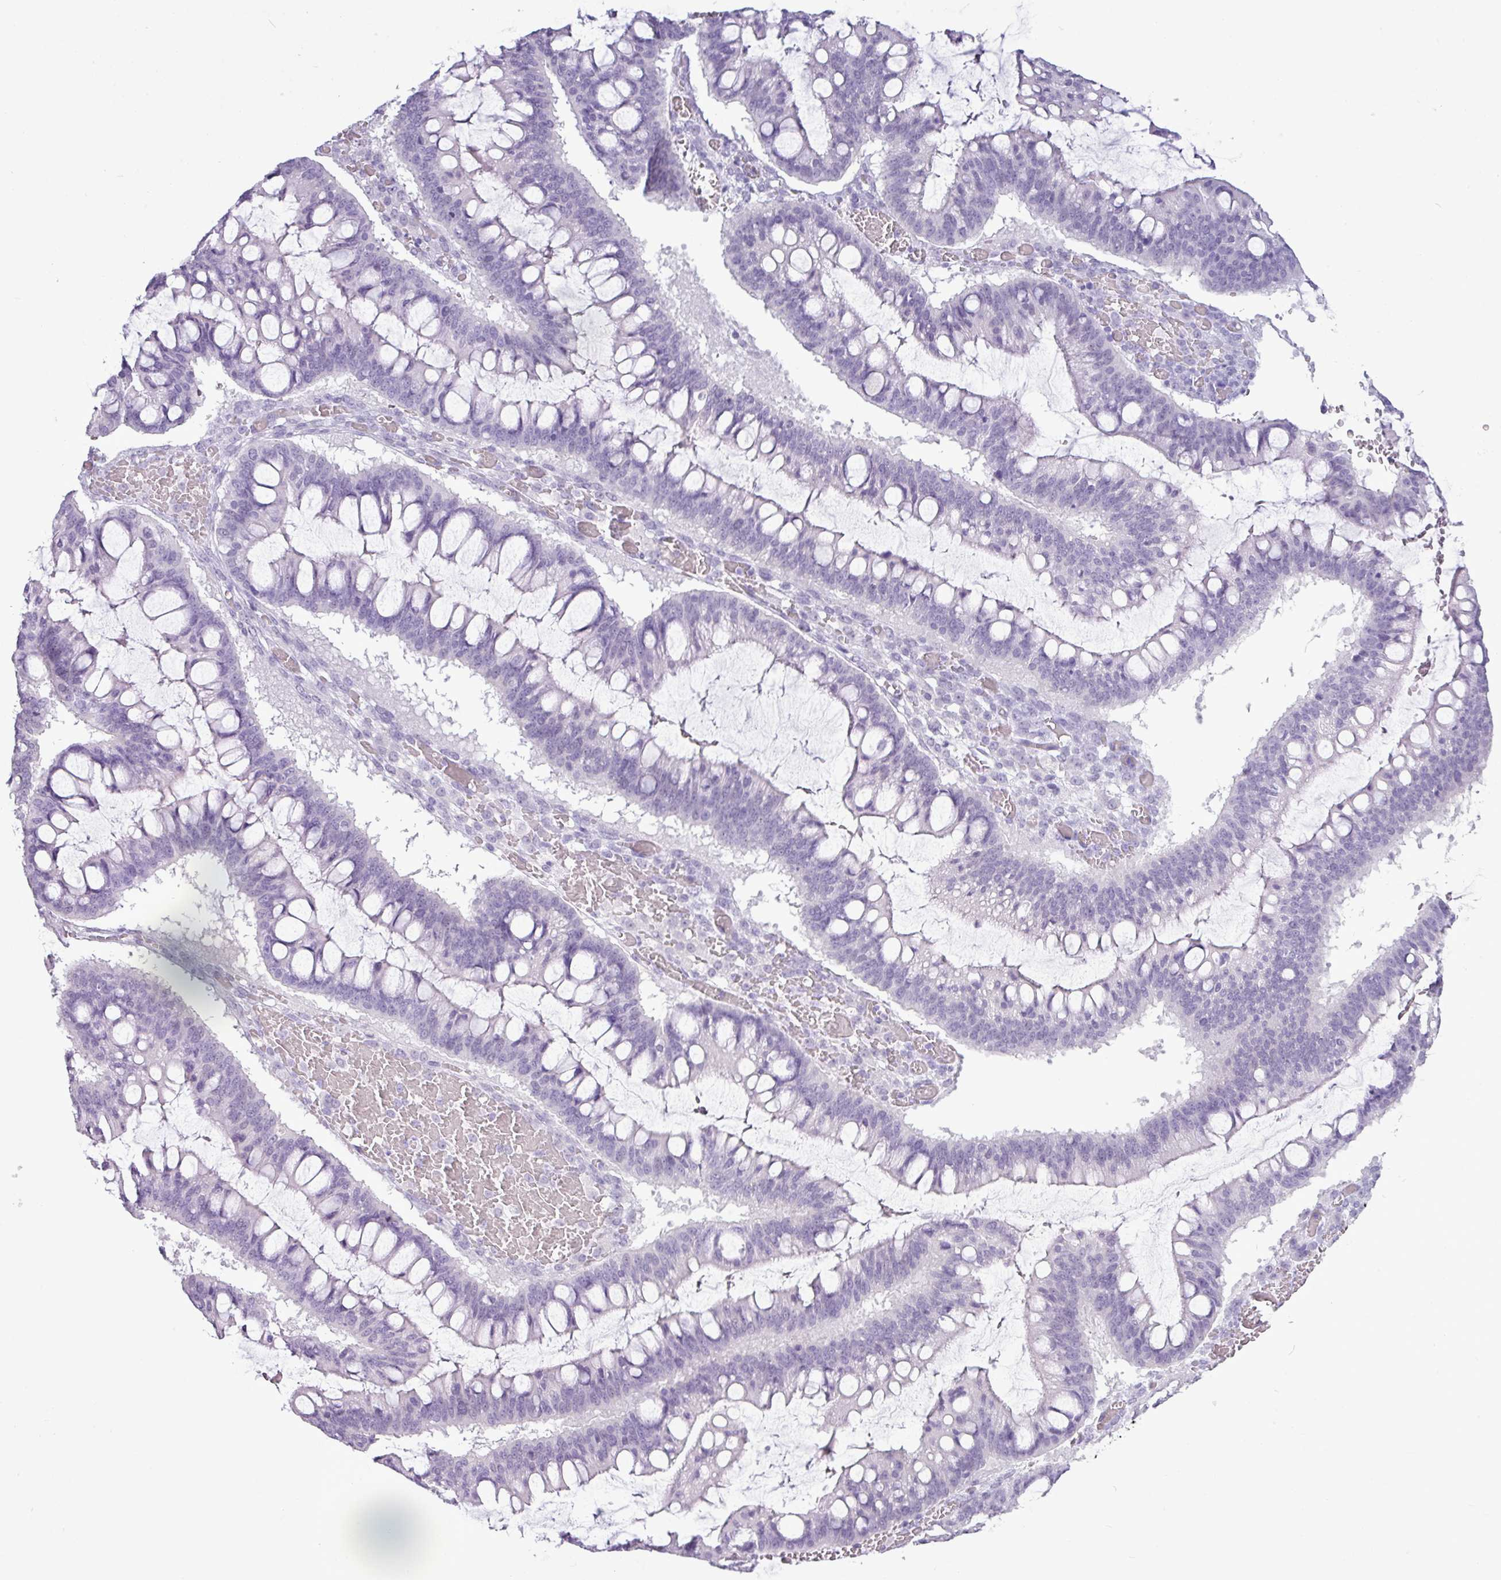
{"staining": {"intensity": "negative", "quantity": "none", "location": "none"}, "tissue": "ovarian cancer", "cell_type": "Tumor cells", "image_type": "cancer", "snomed": [{"axis": "morphology", "description": "Cystadenocarcinoma, mucinous, NOS"}, {"axis": "topography", "description": "Ovary"}], "caption": "An image of human ovarian mucinous cystadenocarcinoma is negative for staining in tumor cells. Nuclei are stained in blue.", "gene": "AMY2A", "patient": {"sex": "female", "age": 73}}